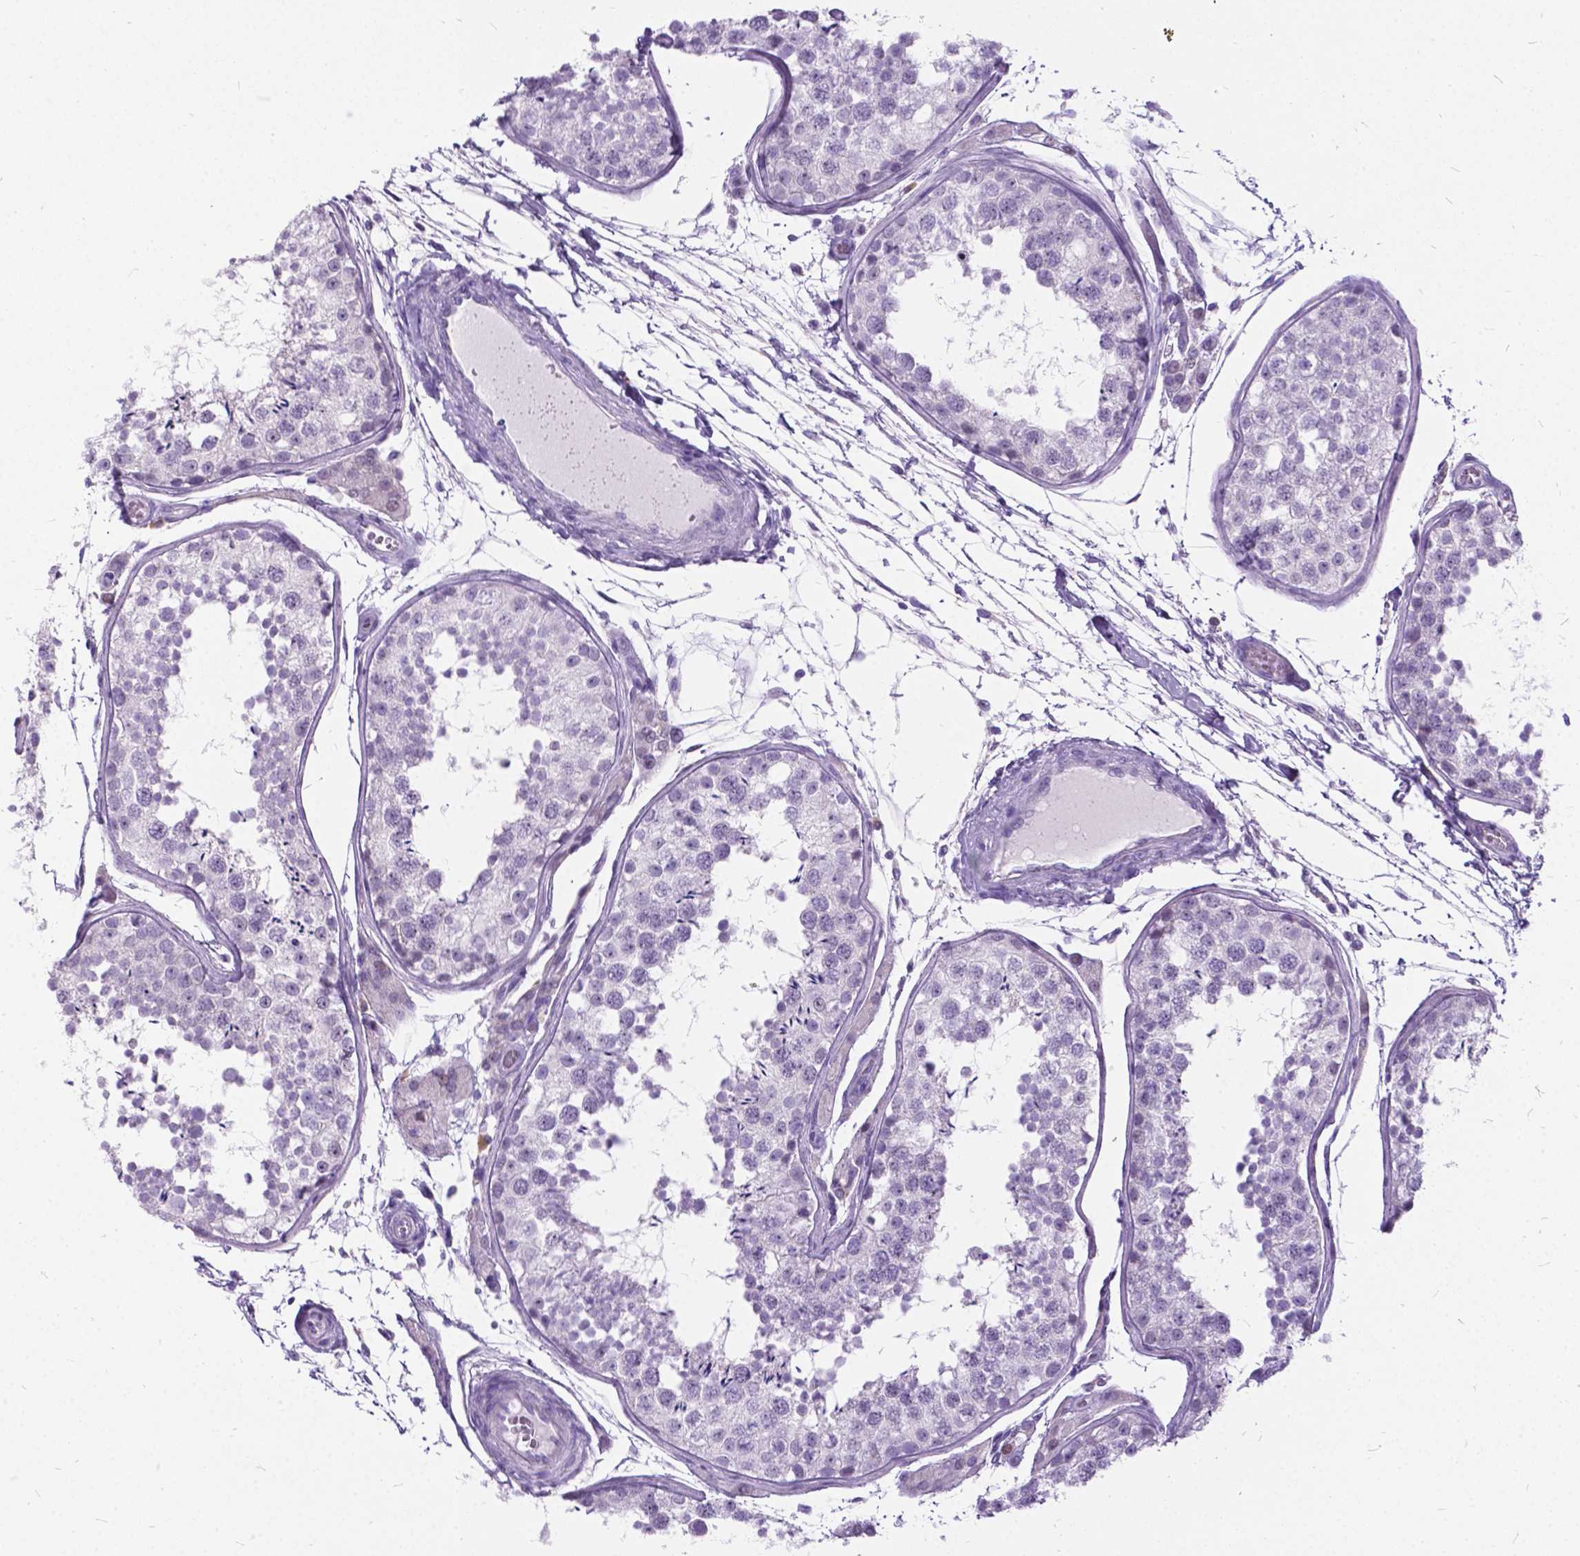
{"staining": {"intensity": "negative", "quantity": "none", "location": "none"}, "tissue": "testis", "cell_type": "Cells in seminiferous ducts", "image_type": "normal", "snomed": [{"axis": "morphology", "description": "Normal tissue, NOS"}, {"axis": "topography", "description": "Testis"}], "caption": "High power microscopy photomicrograph of an immunohistochemistry histopathology image of benign testis, revealing no significant expression in cells in seminiferous ducts.", "gene": "BSND", "patient": {"sex": "male", "age": 29}}